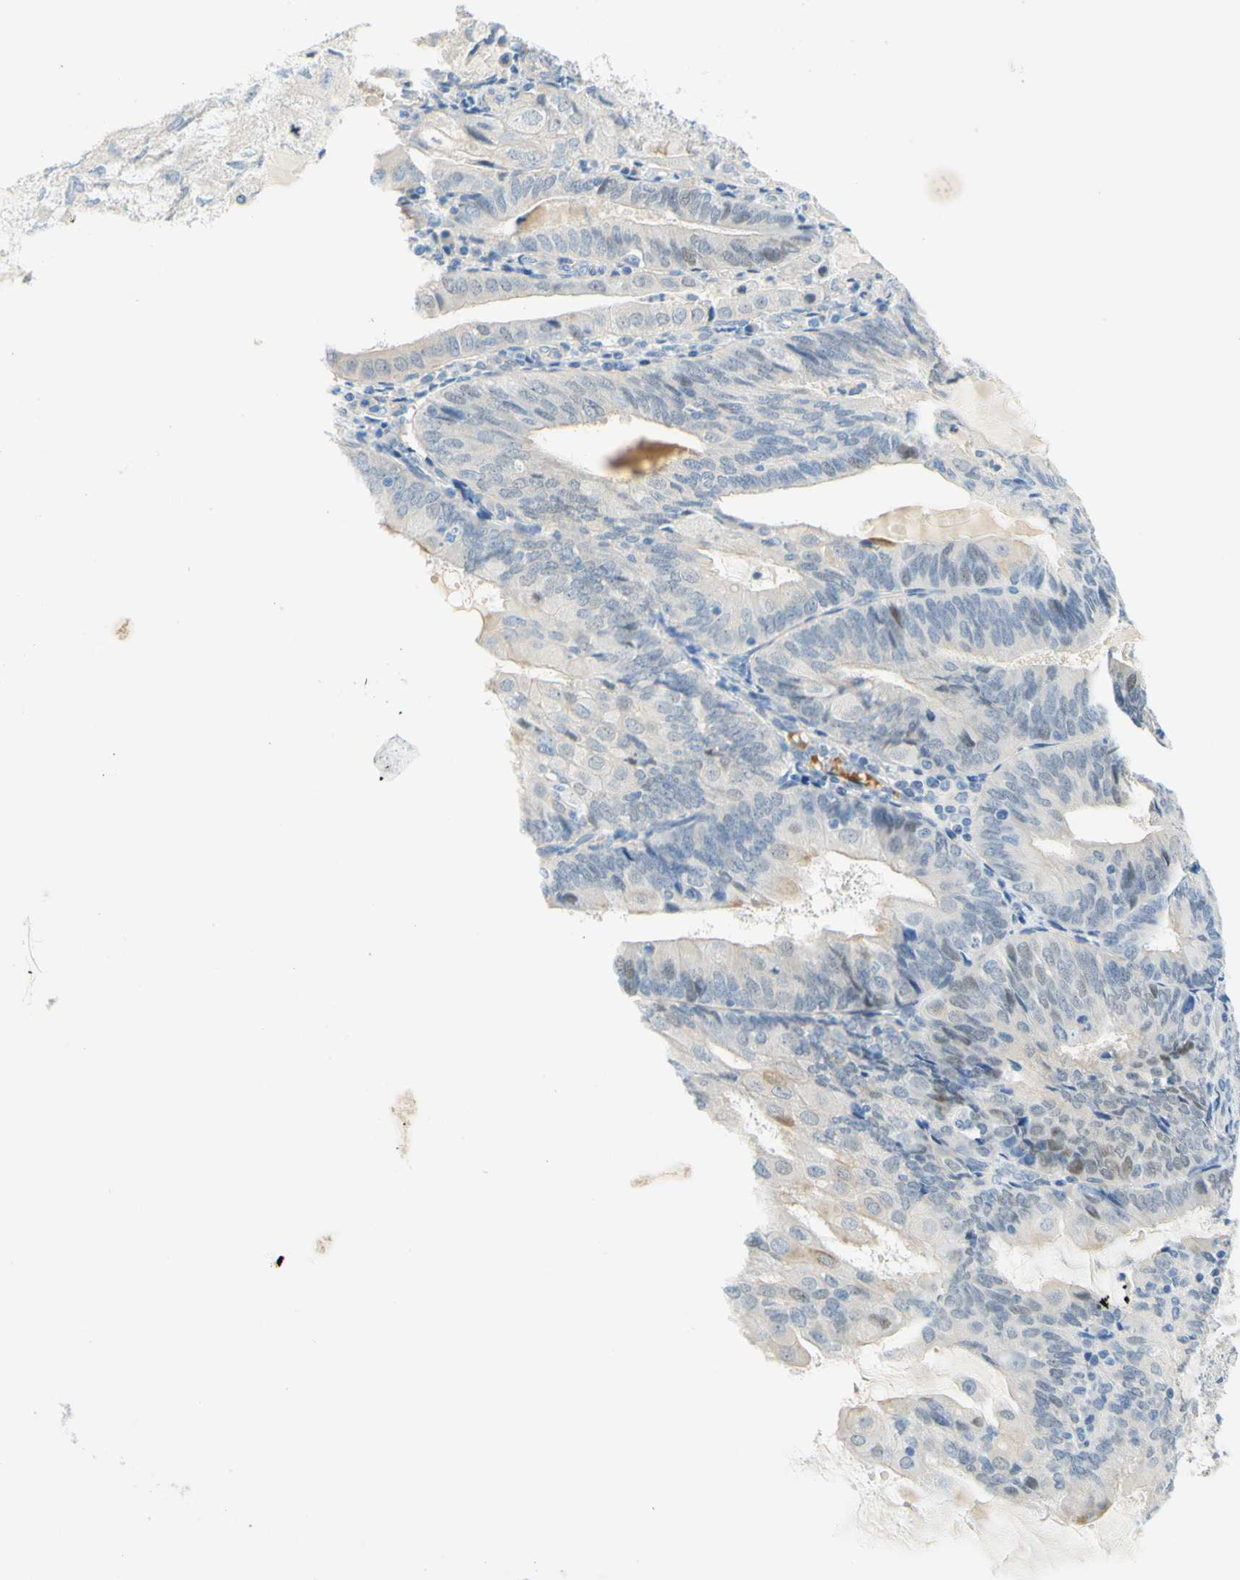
{"staining": {"intensity": "moderate", "quantity": "<25%", "location": "nuclear"}, "tissue": "endometrial cancer", "cell_type": "Tumor cells", "image_type": "cancer", "snomed": [{"axis": "morphology", "description": "Adenocarcinoma, NOS"}, {"axis": "topography", "description": "Endometrium"}], "caption": "A low amount of moderate nuclear staining is identified in about <25% of tumor cells in endometrial cancer (adenocarcinoma) tissue.", "gene": "ENTREP2", "patient": {"sex": "female", "age": 81}}